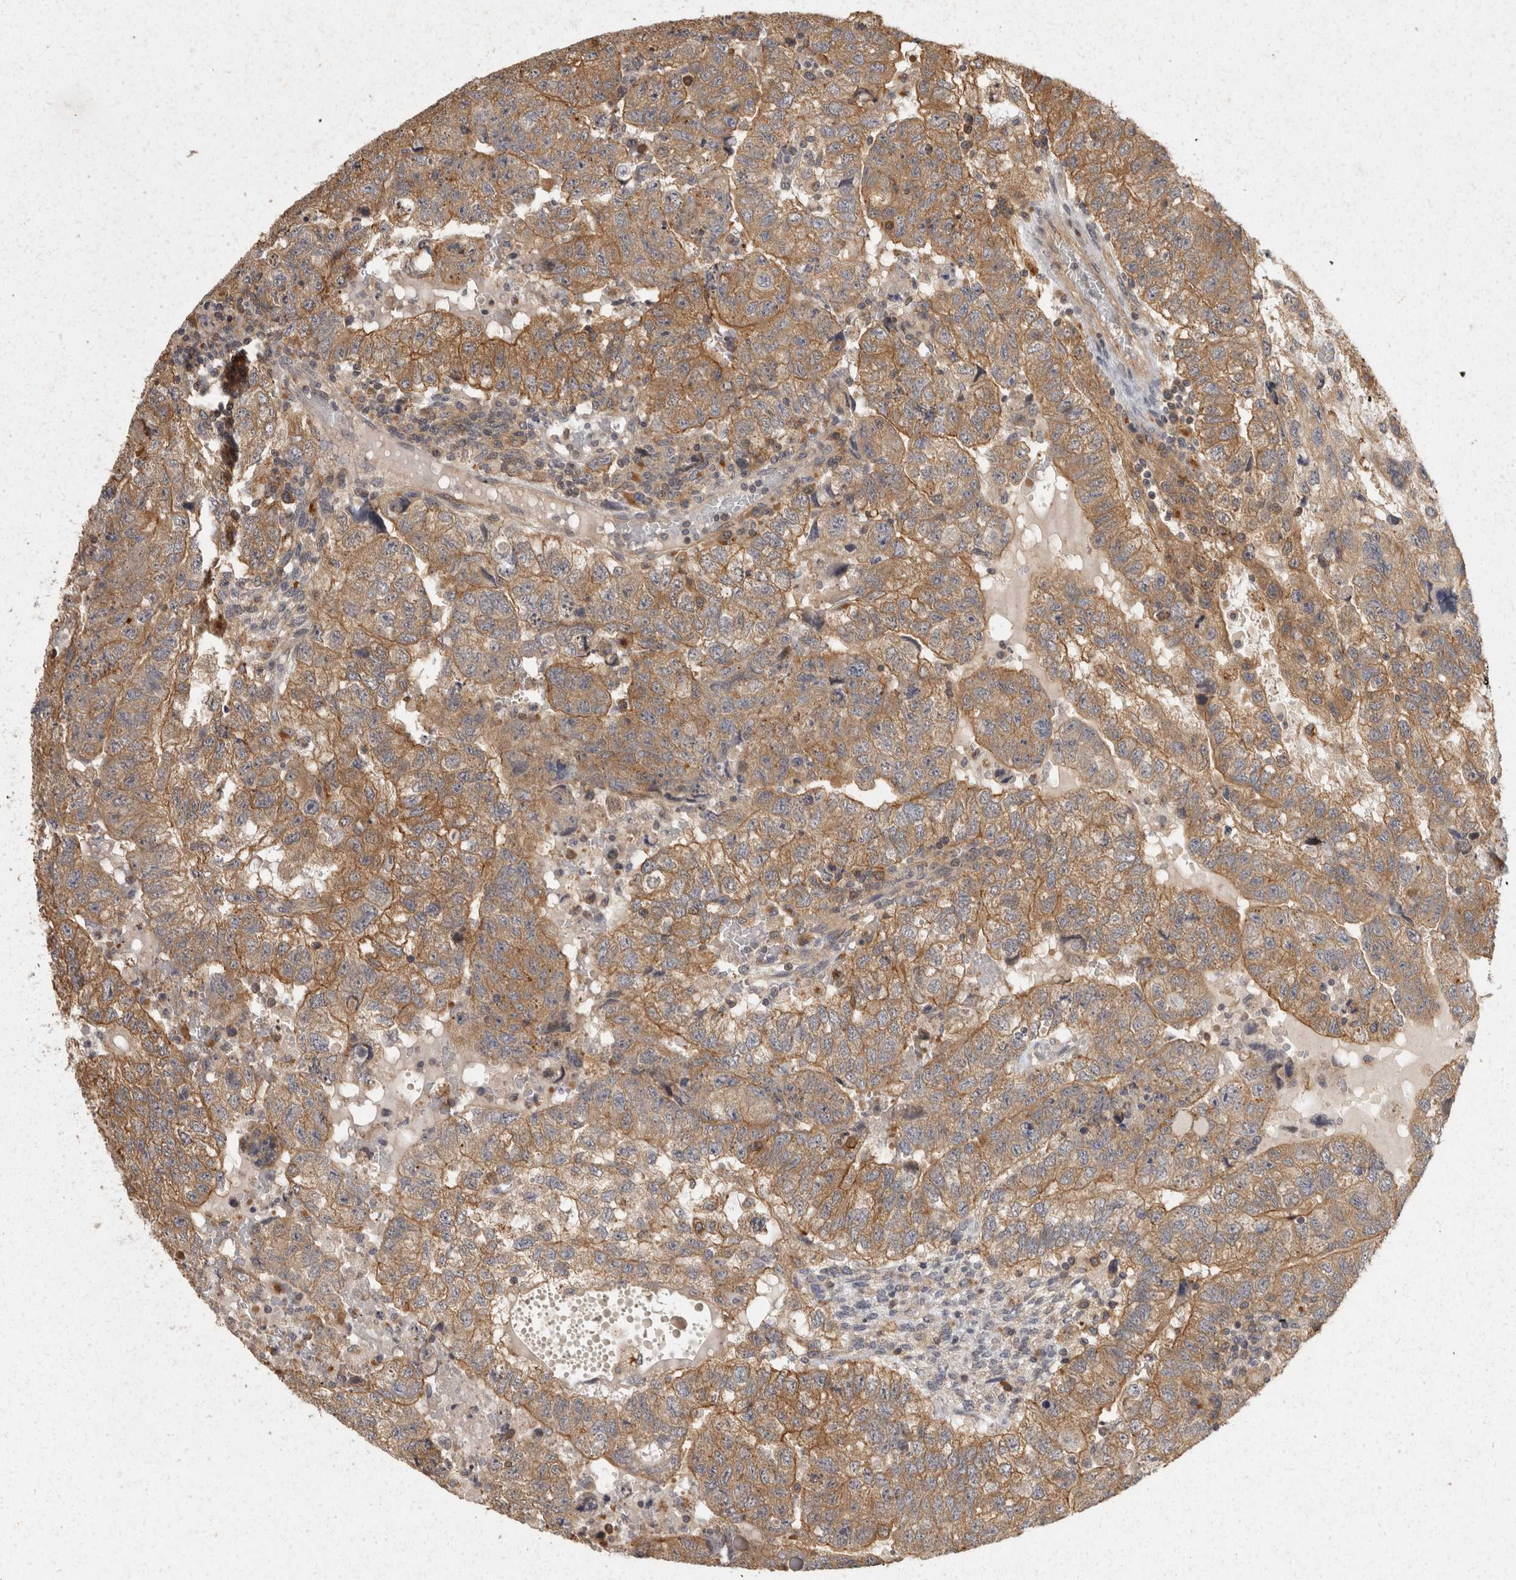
{"staining": {"intensity": "moderate", "quantity": ">75%", "location": "cytoplasmic/membranous"}, "tissue": "testis cancer", "cell_type": "Tumor cells", "image_type": "cancer", "snomed": [{"axis": "morphology", "description": "Carcinoma, Embryonal, NOS"}, {"axis": "topography", "description": "Testis"}], "caption": "IHC image of neoplastic tissue: human testis embryonal carcinoma stained using immunohistochemistry (IHC) exhibits medium levels of moderate protein expression localized specifically in the cytoplasmic/membranous of tumor cells, appearing as a cytoplasmic/membranous brown color.", "gene": "ACAT2", "patient": {"sex": "male", "age": 36}}